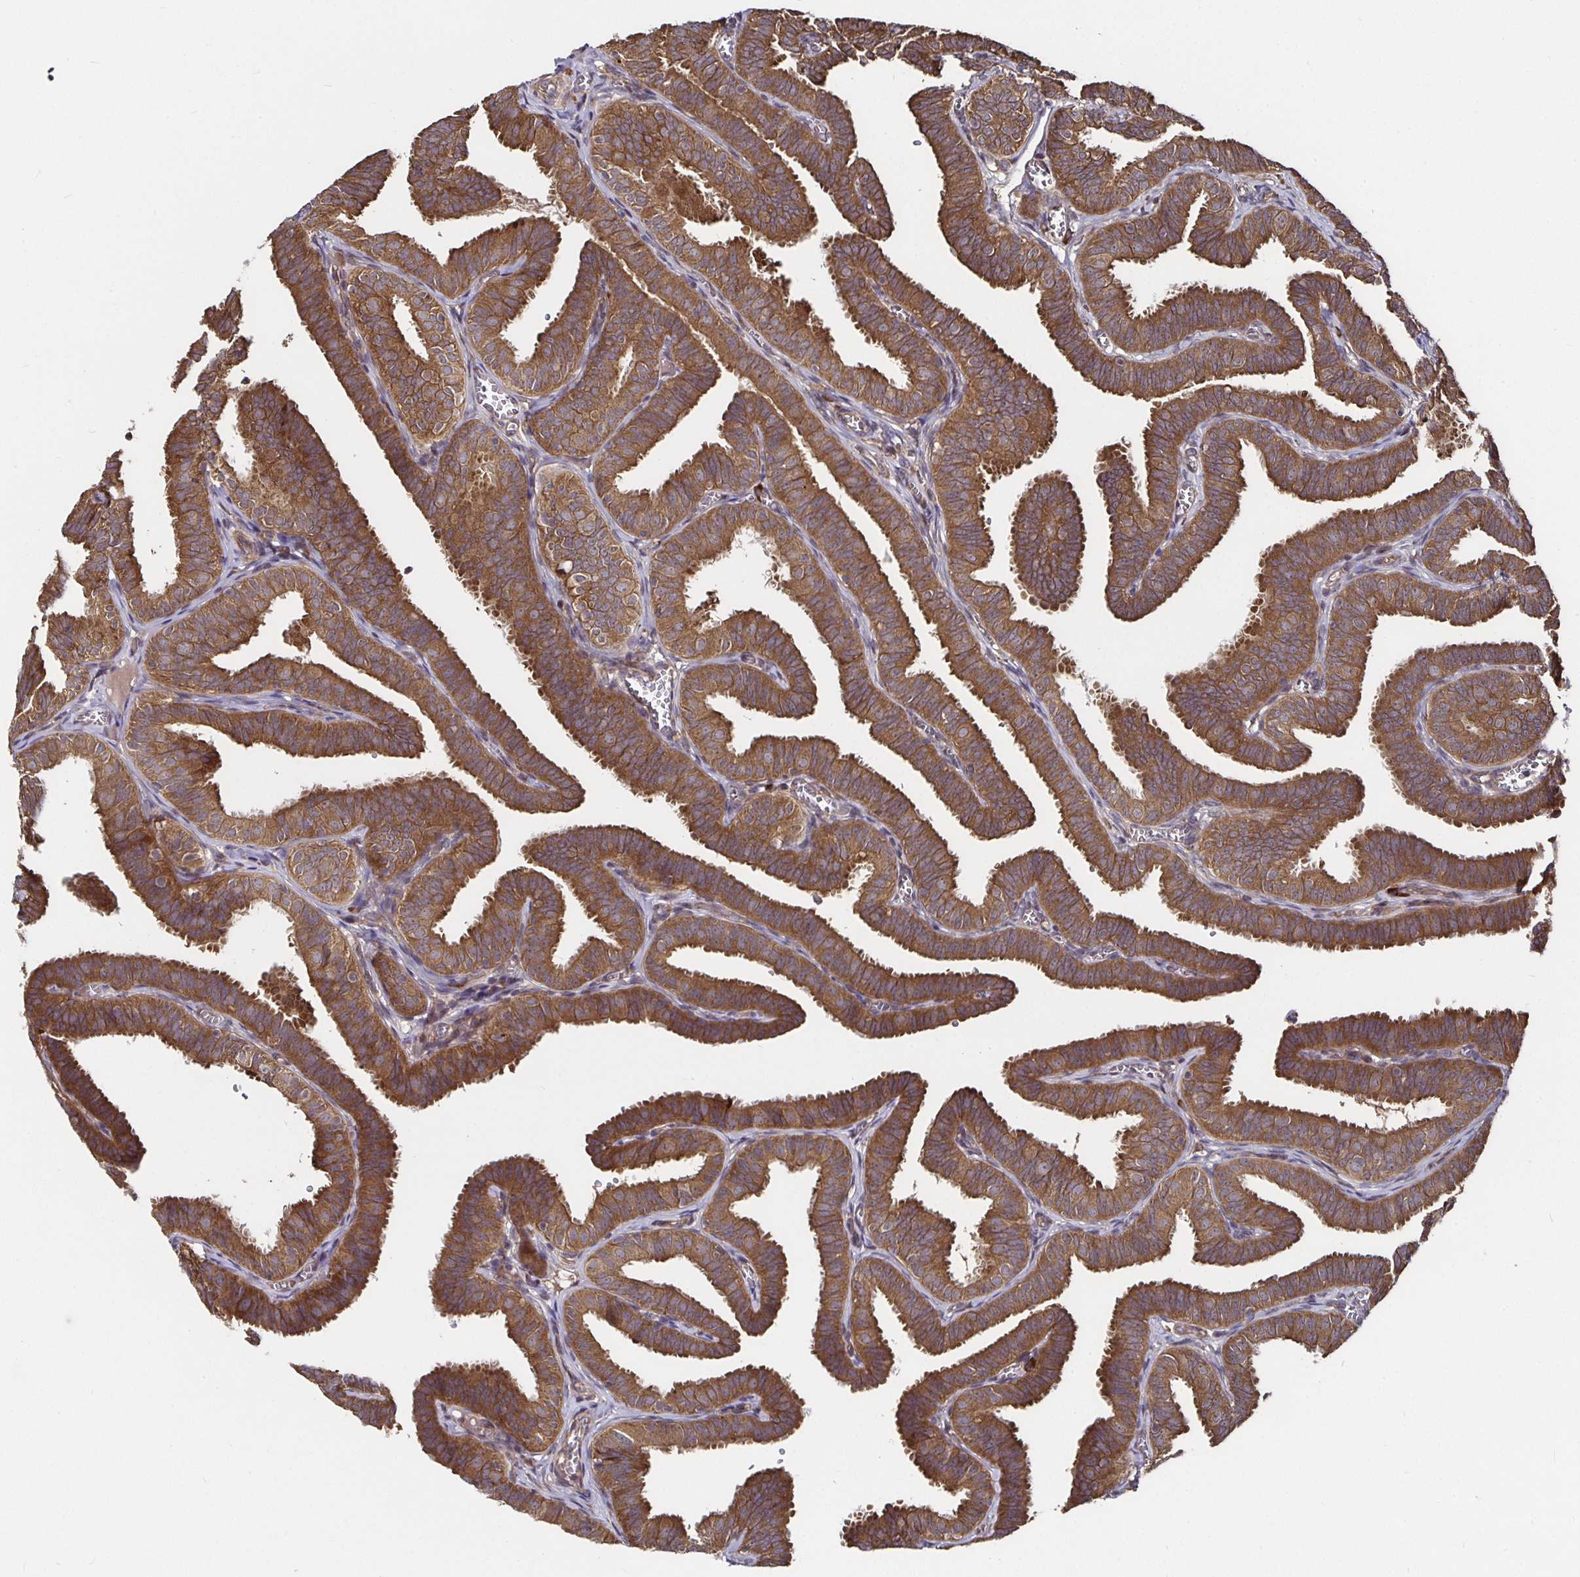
{"staining": {"intensity": "strong", "quantity": ">75%", "location": "cytoplasmic/membranous"}, "tissue": "fallopian tube", "cell_type": "Glandular cells", "image_type": "normal", "snomed": [{"axis": "morphology", "description": "Normal tissue, NOS"}, {"axis": "topography", "description": "Fallopian tube"}], "caption": "Glandular cells reveal strong cytoplasmic/membranous positivity in about >75% of cells in benign fallopian tube.", "gene": "MLST8", "patient": {"sex": "female", "age": 25}}